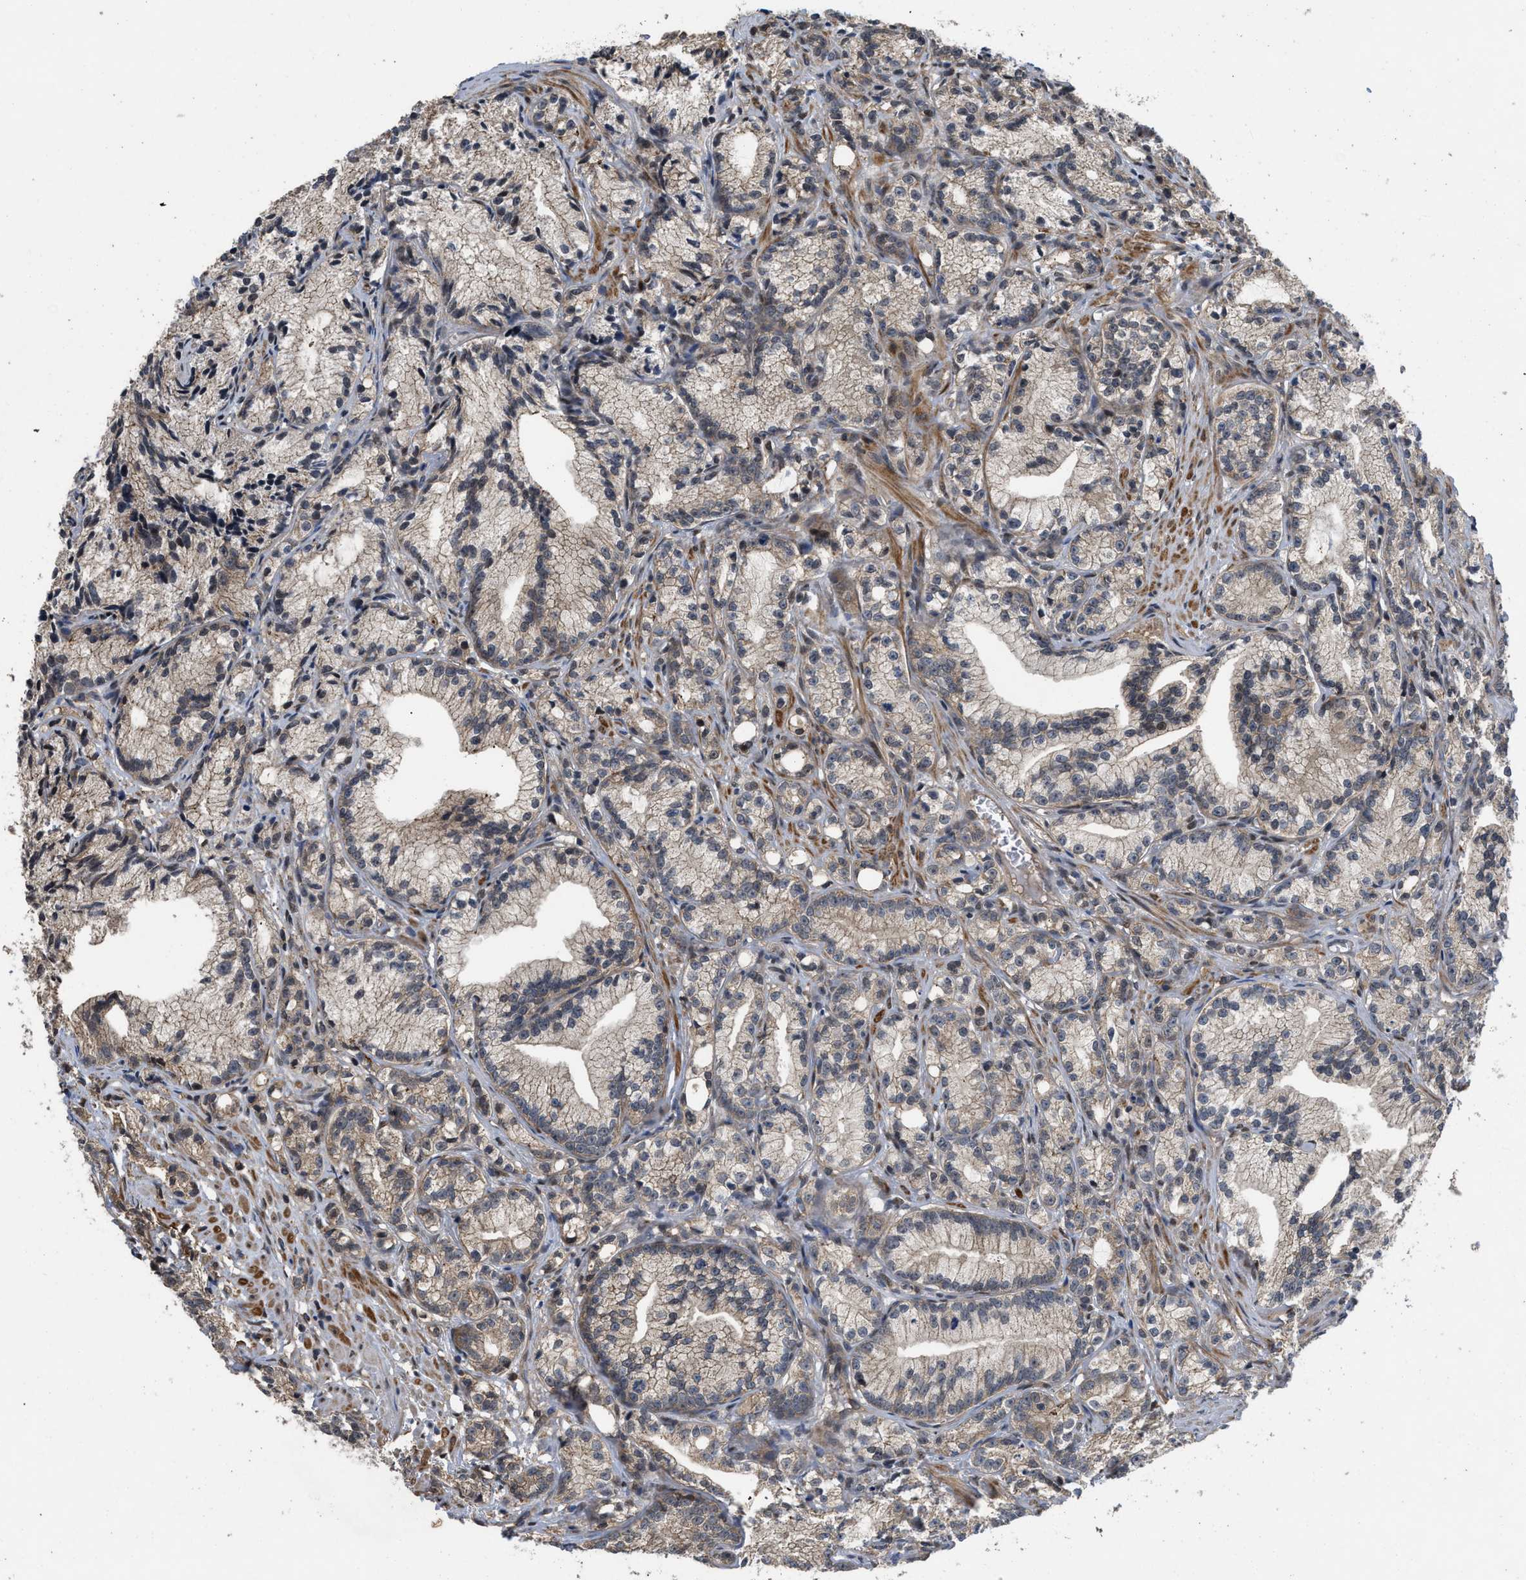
{"staining": {"intensity": "weak", "quantity": "25%-75%", "location": "cytoplasmic/membranous"}, "tissue": "prostate cancer", "cell_type": "Tumor cells", "image_type": "cancer", "snomed": [{"axis": "morphology", "description": "Adenocarcinoma, Low grade"}, {"axis": "topography", "description": "Prostate"}], "caption": "High-magnification brightfield microscopy of prostate cancer (low-grade adenocarcinoma) stained with DAB (brown) and counterstained with hematoxylin (blue). tumor cells exhibit weak cytoplasmic/membranous positivity is present in about25%-75% of cells.", "gene": "PRDM14", "patient": {"sex": "male", "age": 89}}